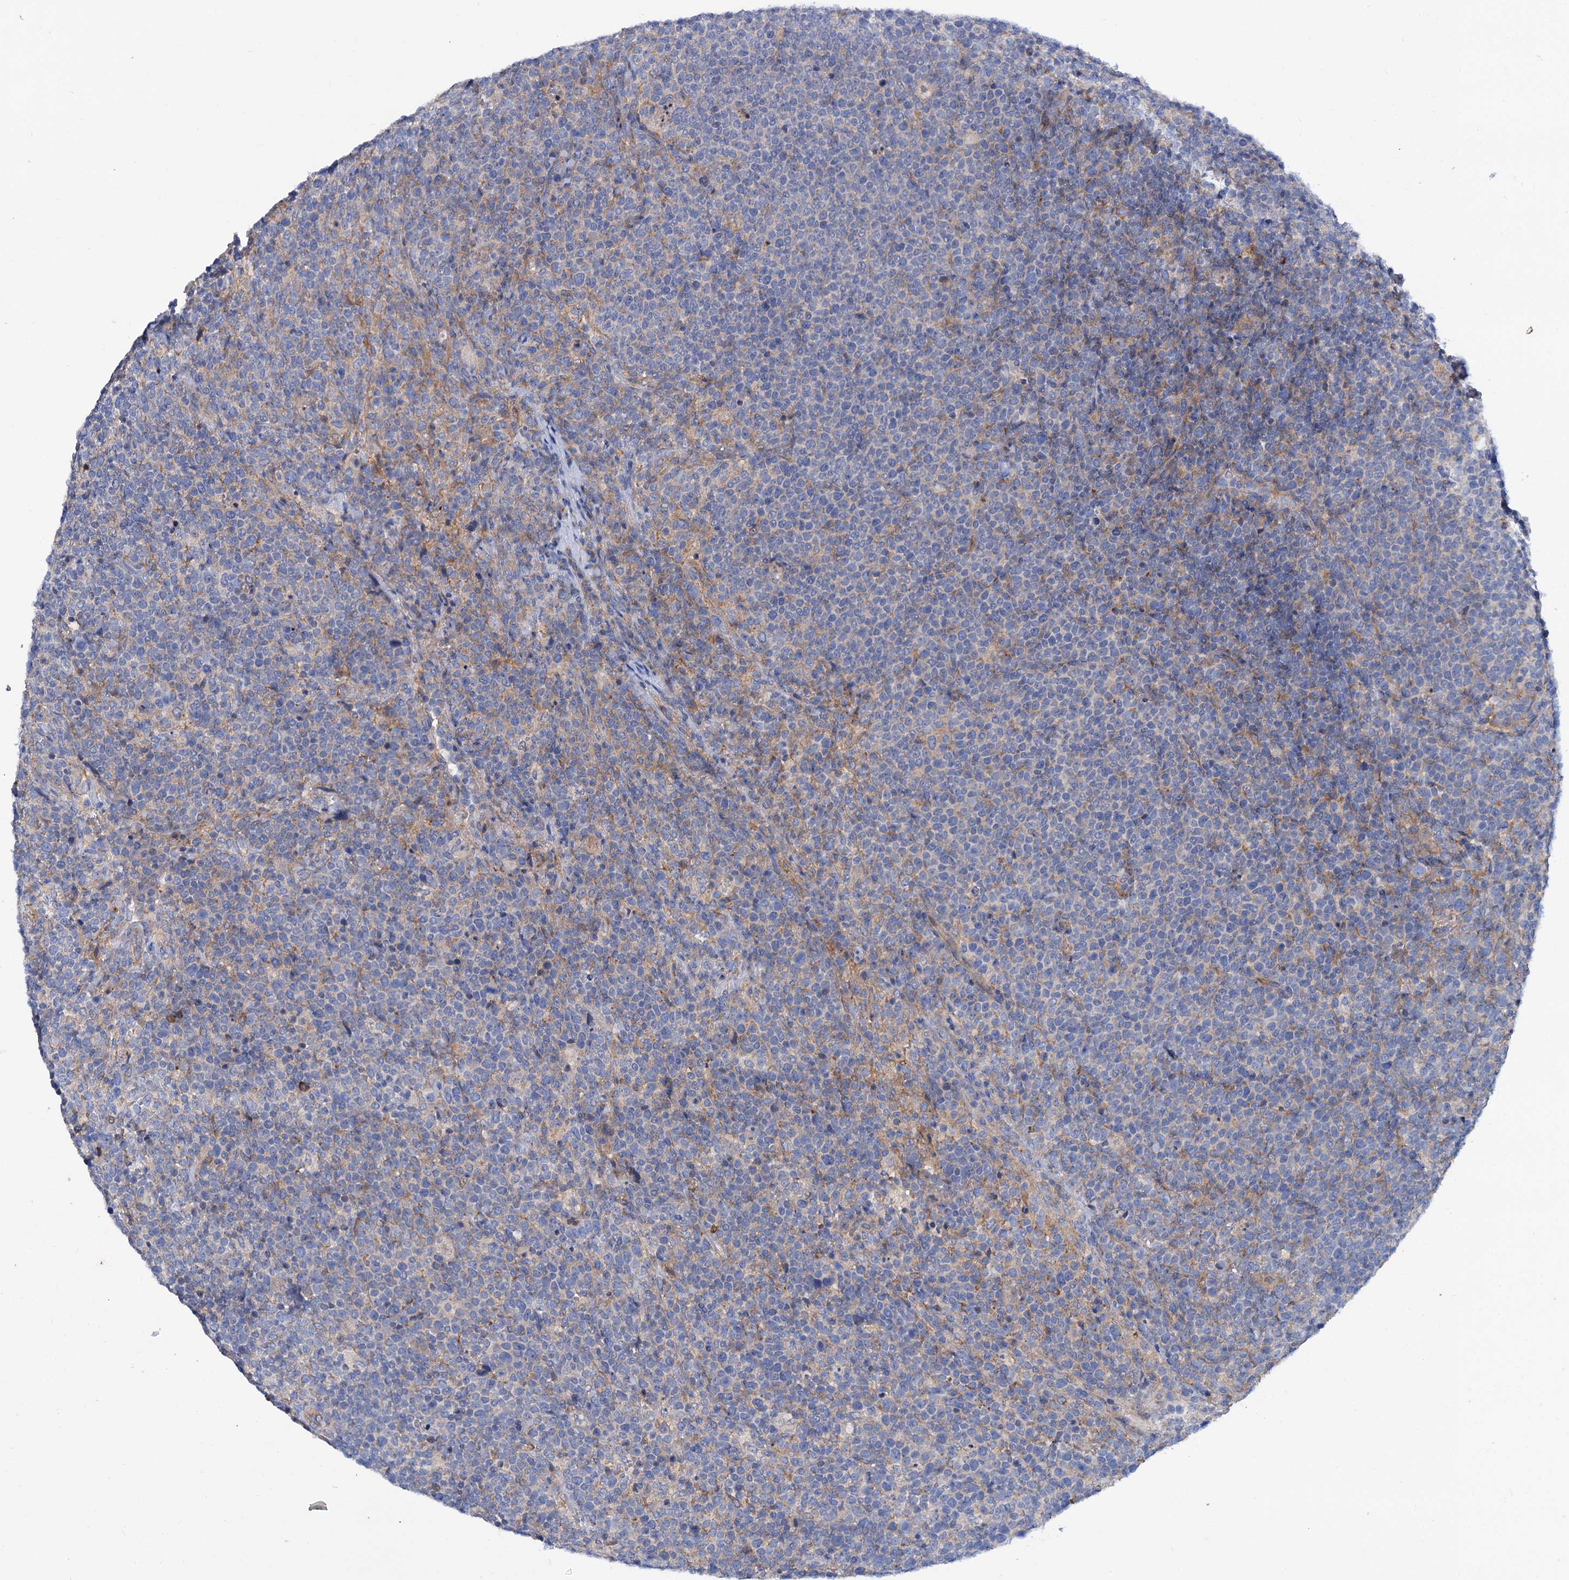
{"staining": {"intensity": "negative", "quantity": "none", "location": "none"}, "tissue": "lymphoma", "cell_type": "Tumor cells", "image_type": "cancer", "snomed": [{"axis": "morphology", "description": "Malignant lymphoma, non-Hodgkin's type, High grade"}, {"axis": "topography", "description": "Lymph node"}], "caption": "An immunohistochemistry (IHC) histopathology image of lymphoma is shown. There is no staining in tumor cells of lymphoma. The staining is performed using DAB brown chromogen with nuclei counter-stained in using hematoxylin.", "gene": "TRIM55", "patient": {"sex": "male", "age": 61}}